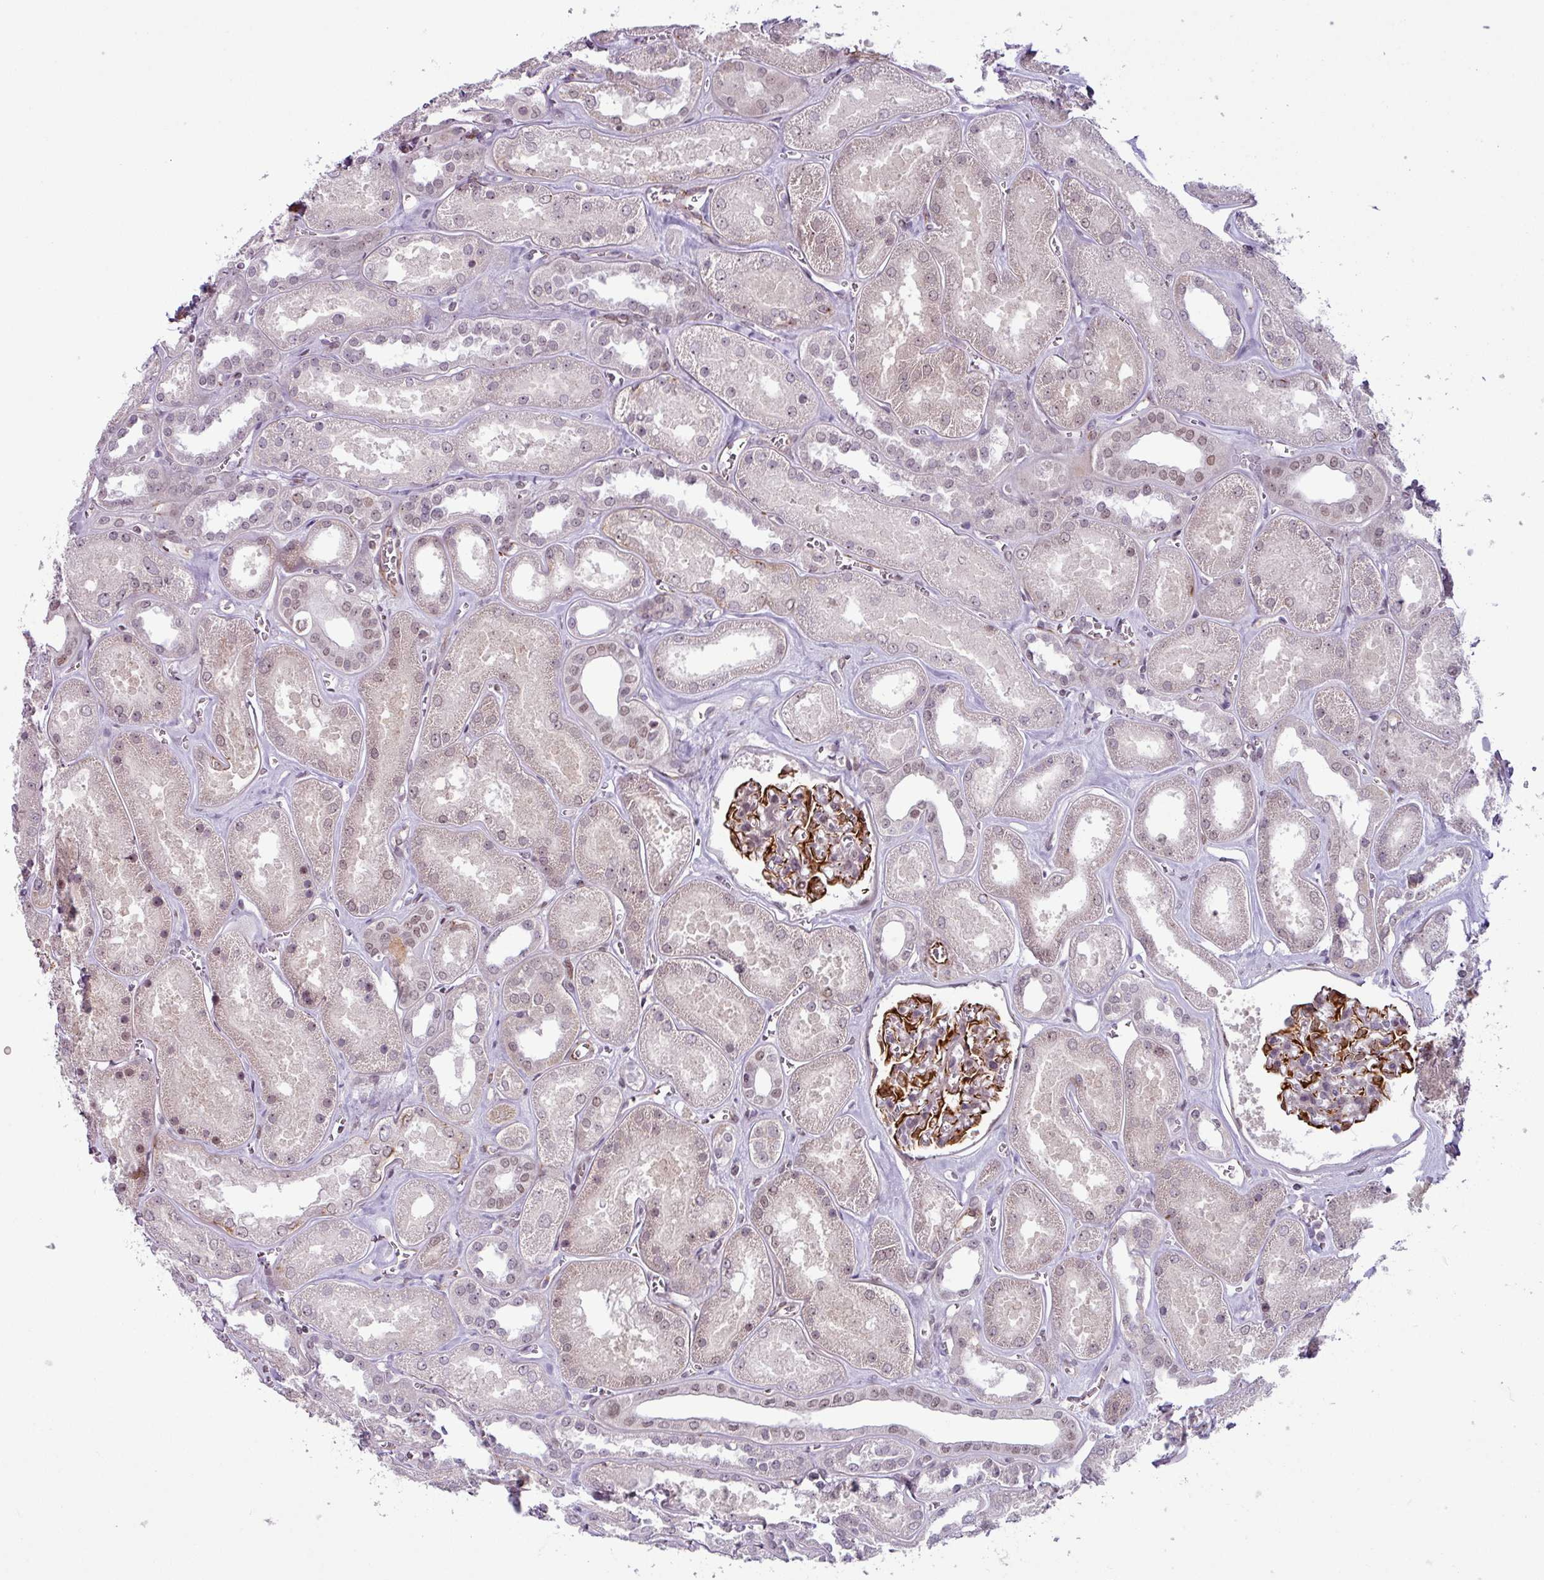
{"staining": {"intensity": "moderate", "quantity": "<25%", "location": "cytoplasmic/membranous"}, "tissue": "kidney", "cell_type": "Cells in glomeruli", "image_type": "normal", "snomed": [{"axis": "morphology", "description": "Normal tissue, NOS"}, {"axis": "morphology", "description": "Adenocarcinoma, NOS"}, {"axis": "topography", "description": "Kidney"}], "caption": "Moderate cytoplasmic/membranous staining is identified in about <25% of cells in glomeruli in benign kidney. Using DAB (3,3'-diaminobenzidine) (brown) and hematoxylin (blue) stains, captured at high magnification using brightfield microscopy.", "gene": "CHD3", "patient": {"sex": "female", "age": 68}}